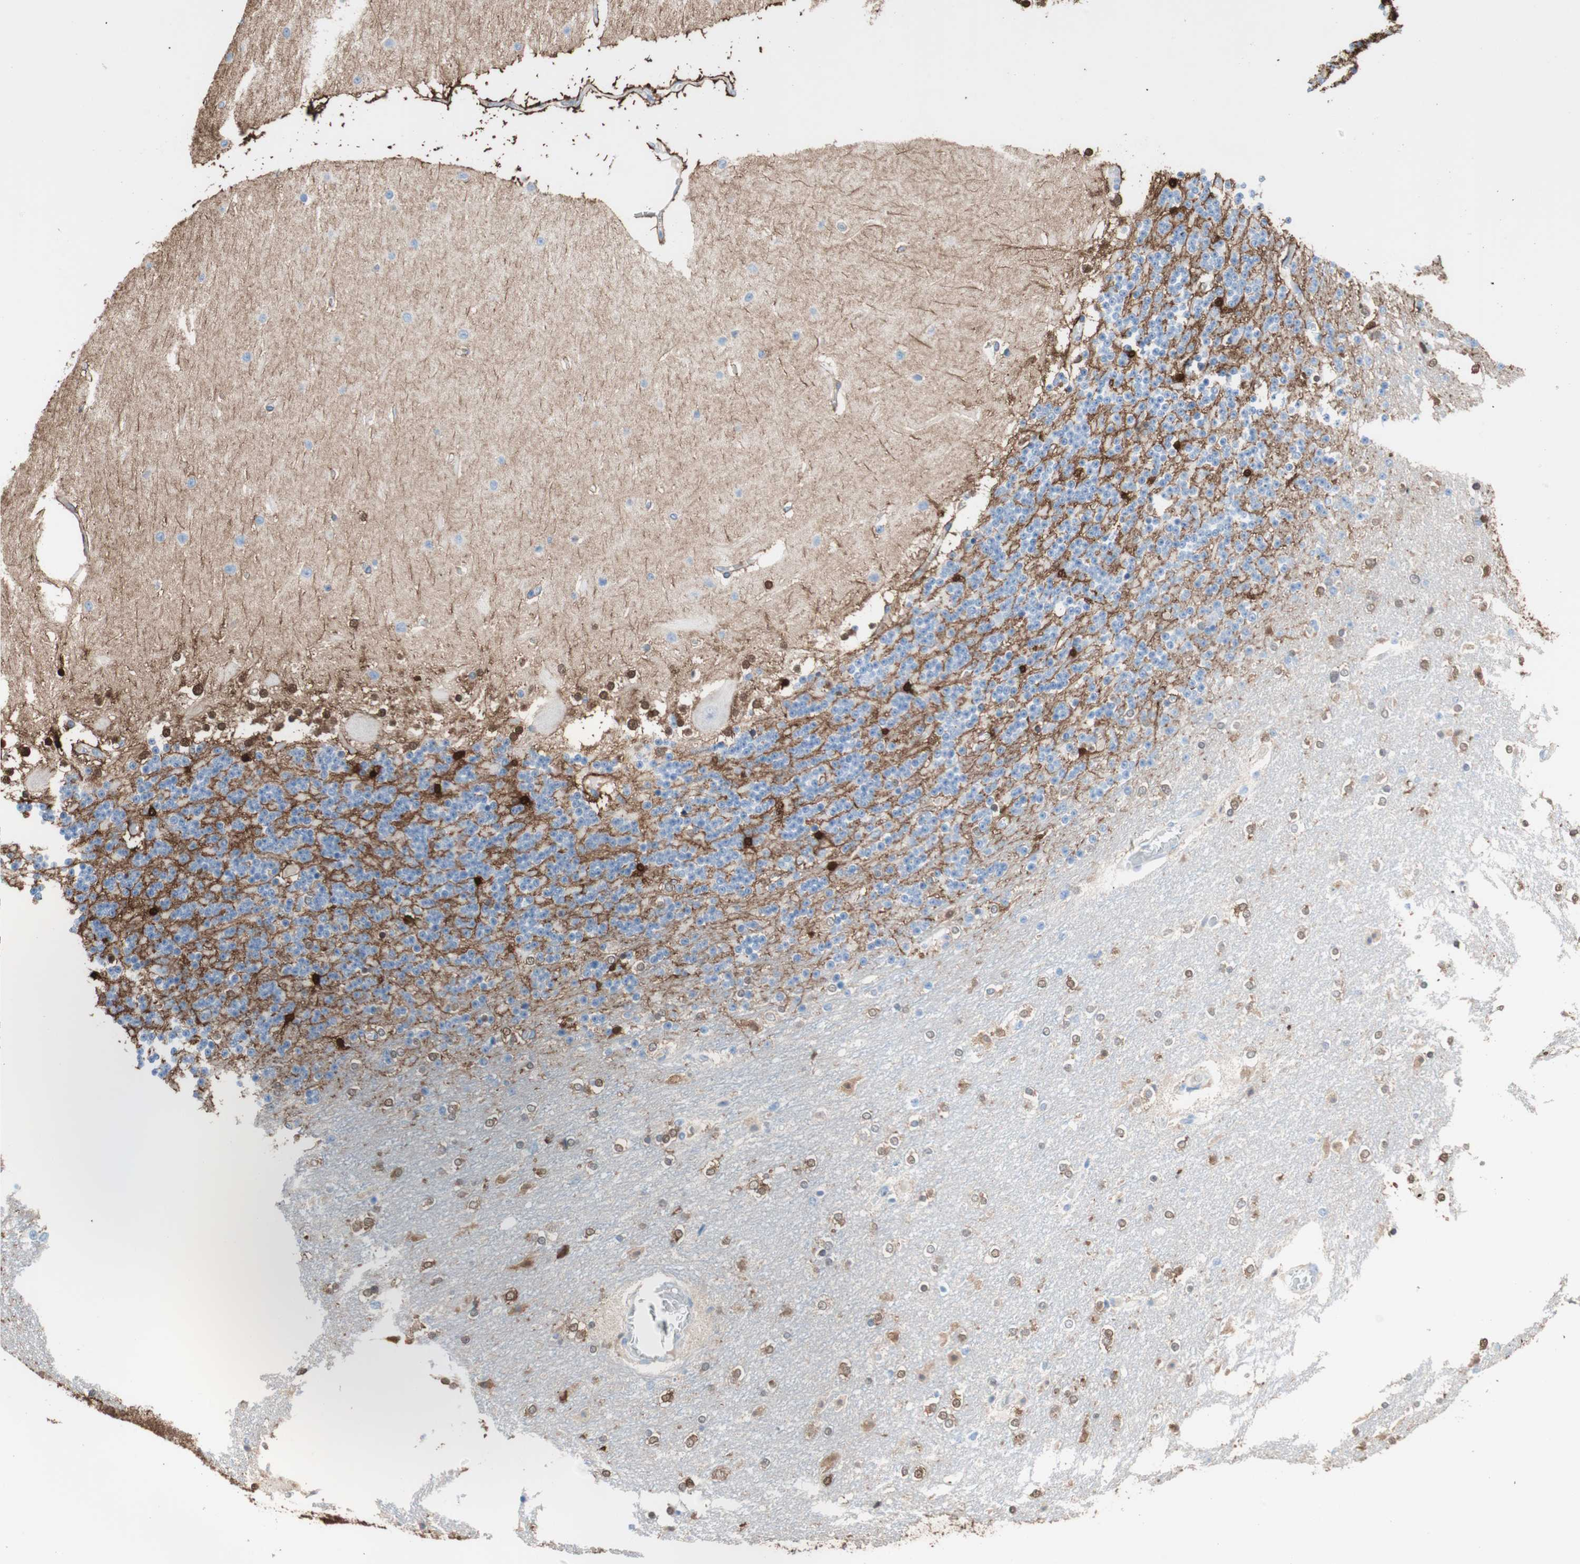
{"staining": {"intensity": "strong", "quantity": "<25%", "location": "cytoplasmic/membranous,nuclear"}, "tissue": "cerebellum", "cell_type": "Cells in granular layer", "image_type": "normal", "snomed": [{"axis": "morphology", "description": "Normal tissue, NOS"}, {"axis": "topography", "description": "Cerebellum"}], "caption": "A micrograph of cerebellum stained for a protein shows strong cytoplasmic/membranous,nuclear brown staining in cells in granular layer. (DAB (3,3'-diaminobenzidine) = brown stain, brightfield microscopy at high magnification).", "gene": "GLUL", "patient": {"sex": "female", "age": 54}}